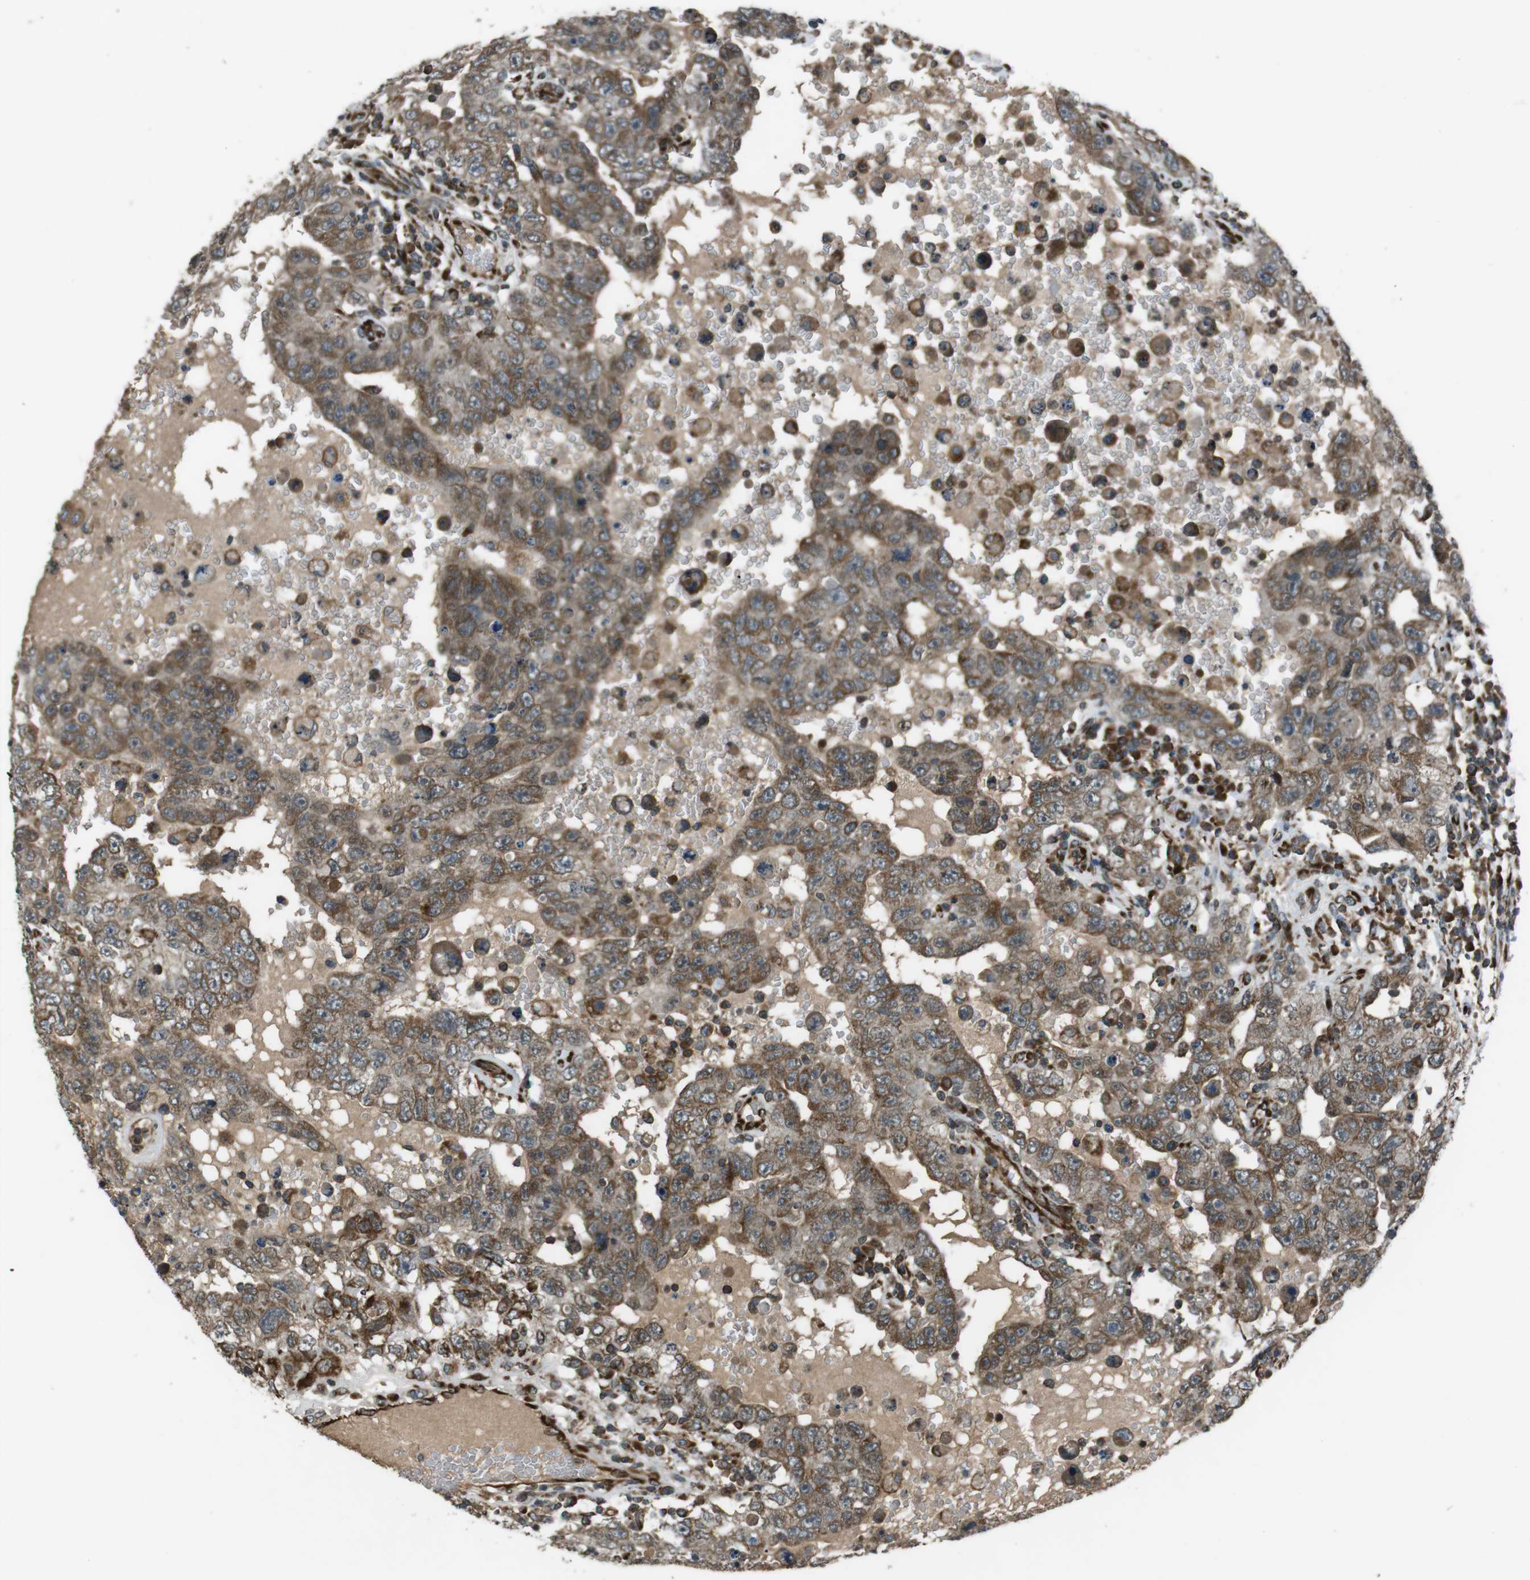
{"staining": {"intensity": "moderate", "quantity": ">75%", "location": "cytoplasmic/membranous"}, "tissue": "testis cancer", "cell_type": "Tumor cells", "image_type": "cancer", "snomed": [{"axis": "morphology", "description": "Carcinoma, Embryonal, NOS"}, {"axis": "topography", "description": "Testis"}], "caption": "Moderate cytoplasmic/membranous expression is present in about >75% of tumor cells in testis cancer.", "gene": "KTN1", "patient": {"sex": "male", "age": 26}}